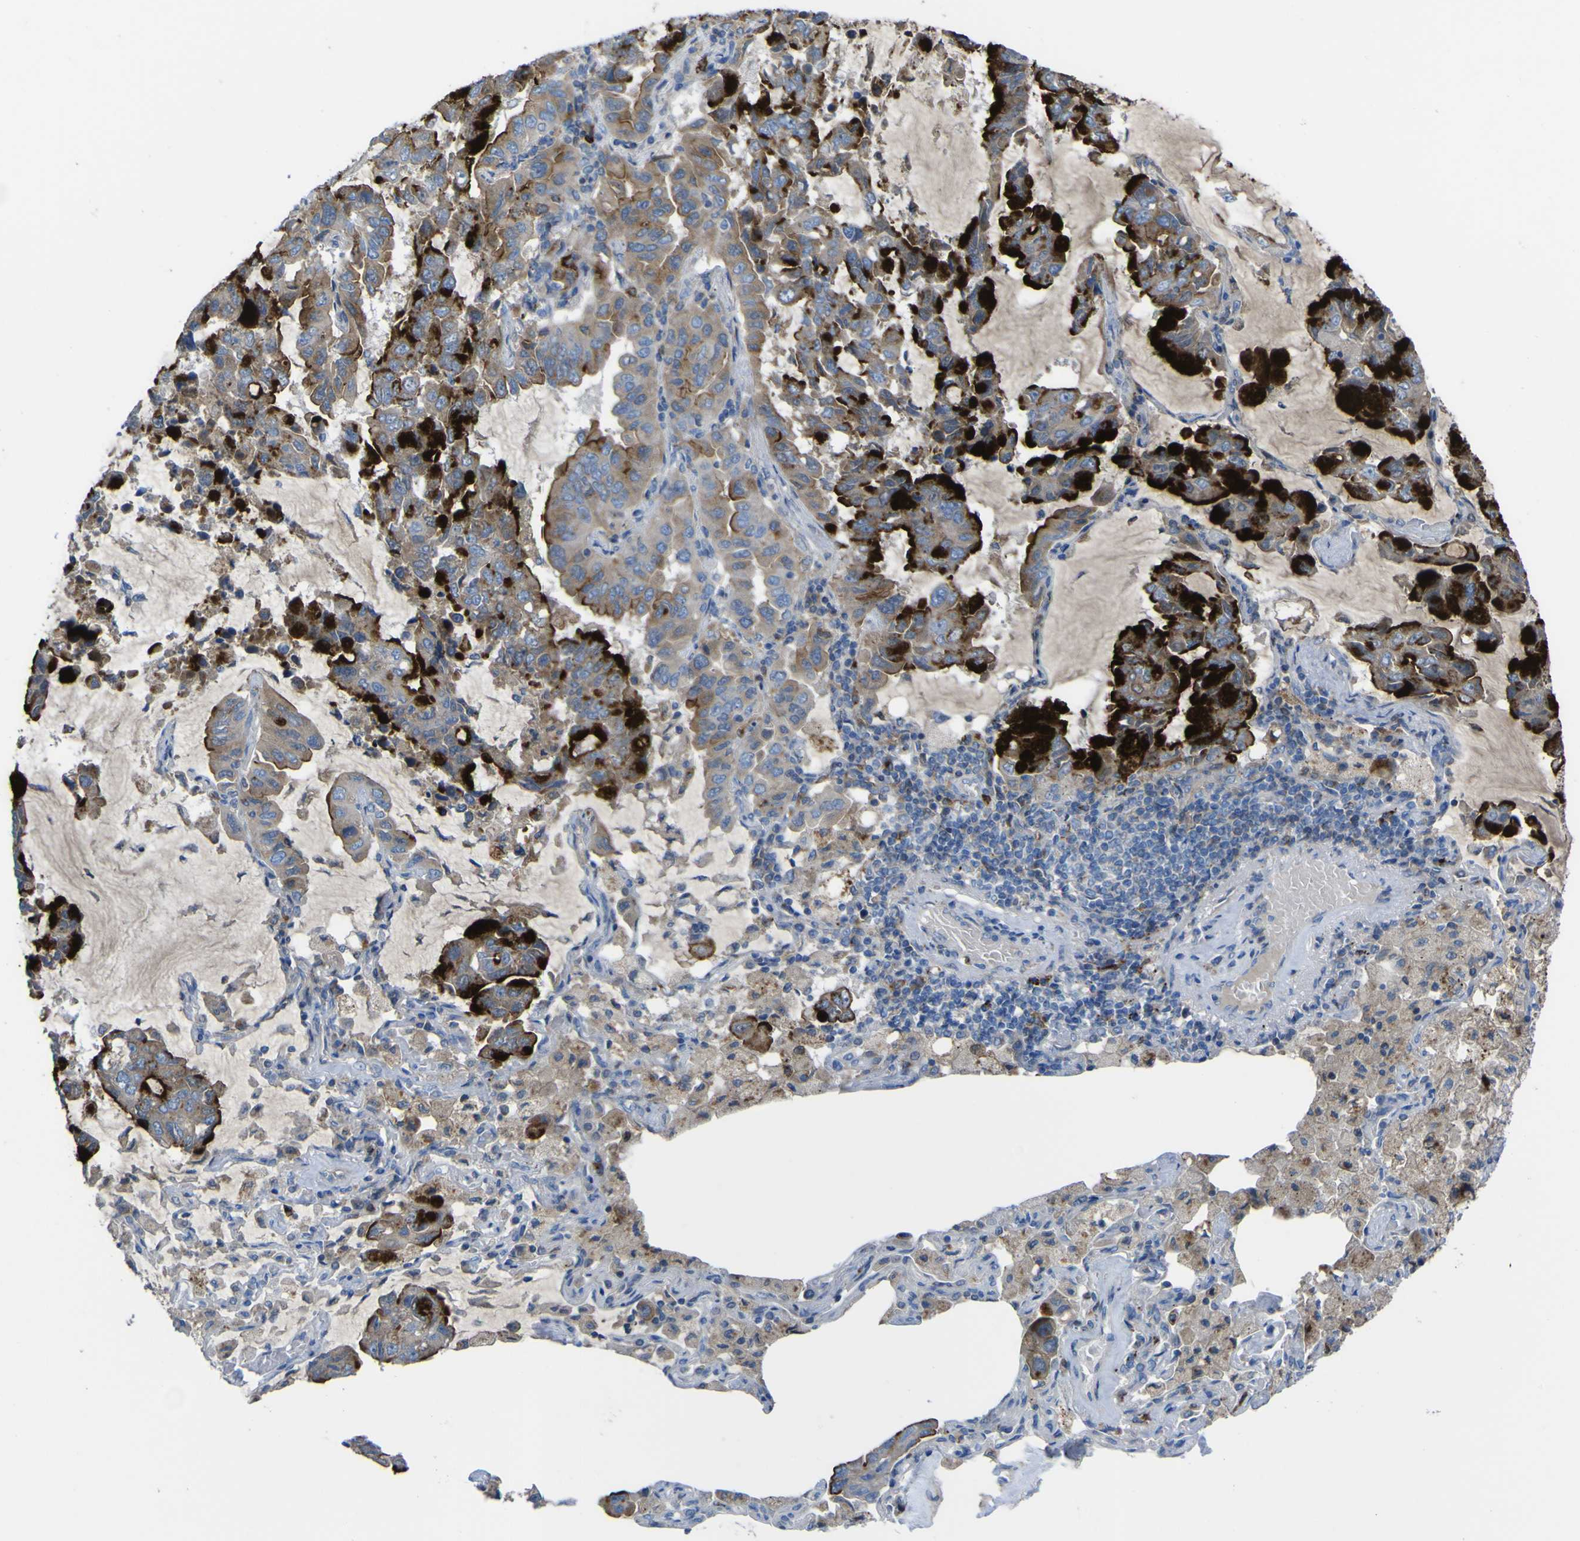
{"staining": {"intensity": "strong", "quantity": ">75%", "location": "cytoplasmic/membranous"}, "tissue": "lung cancer", "cell_type": "Tumor cells", "image_type": "cancer", "snomed": [{"axis": "morphology", "description": "Adenocarcinoma, NOS"}, {"axis": "topography", "description": "Lung"}], "caption": "A micrograph of human lung adenocarcinoma stained for a protein displays strong cytoplasmic/membranous brown staining in tumor cells.", "gene": "CST3", "patient": {"sex": "male", "age": 64}}